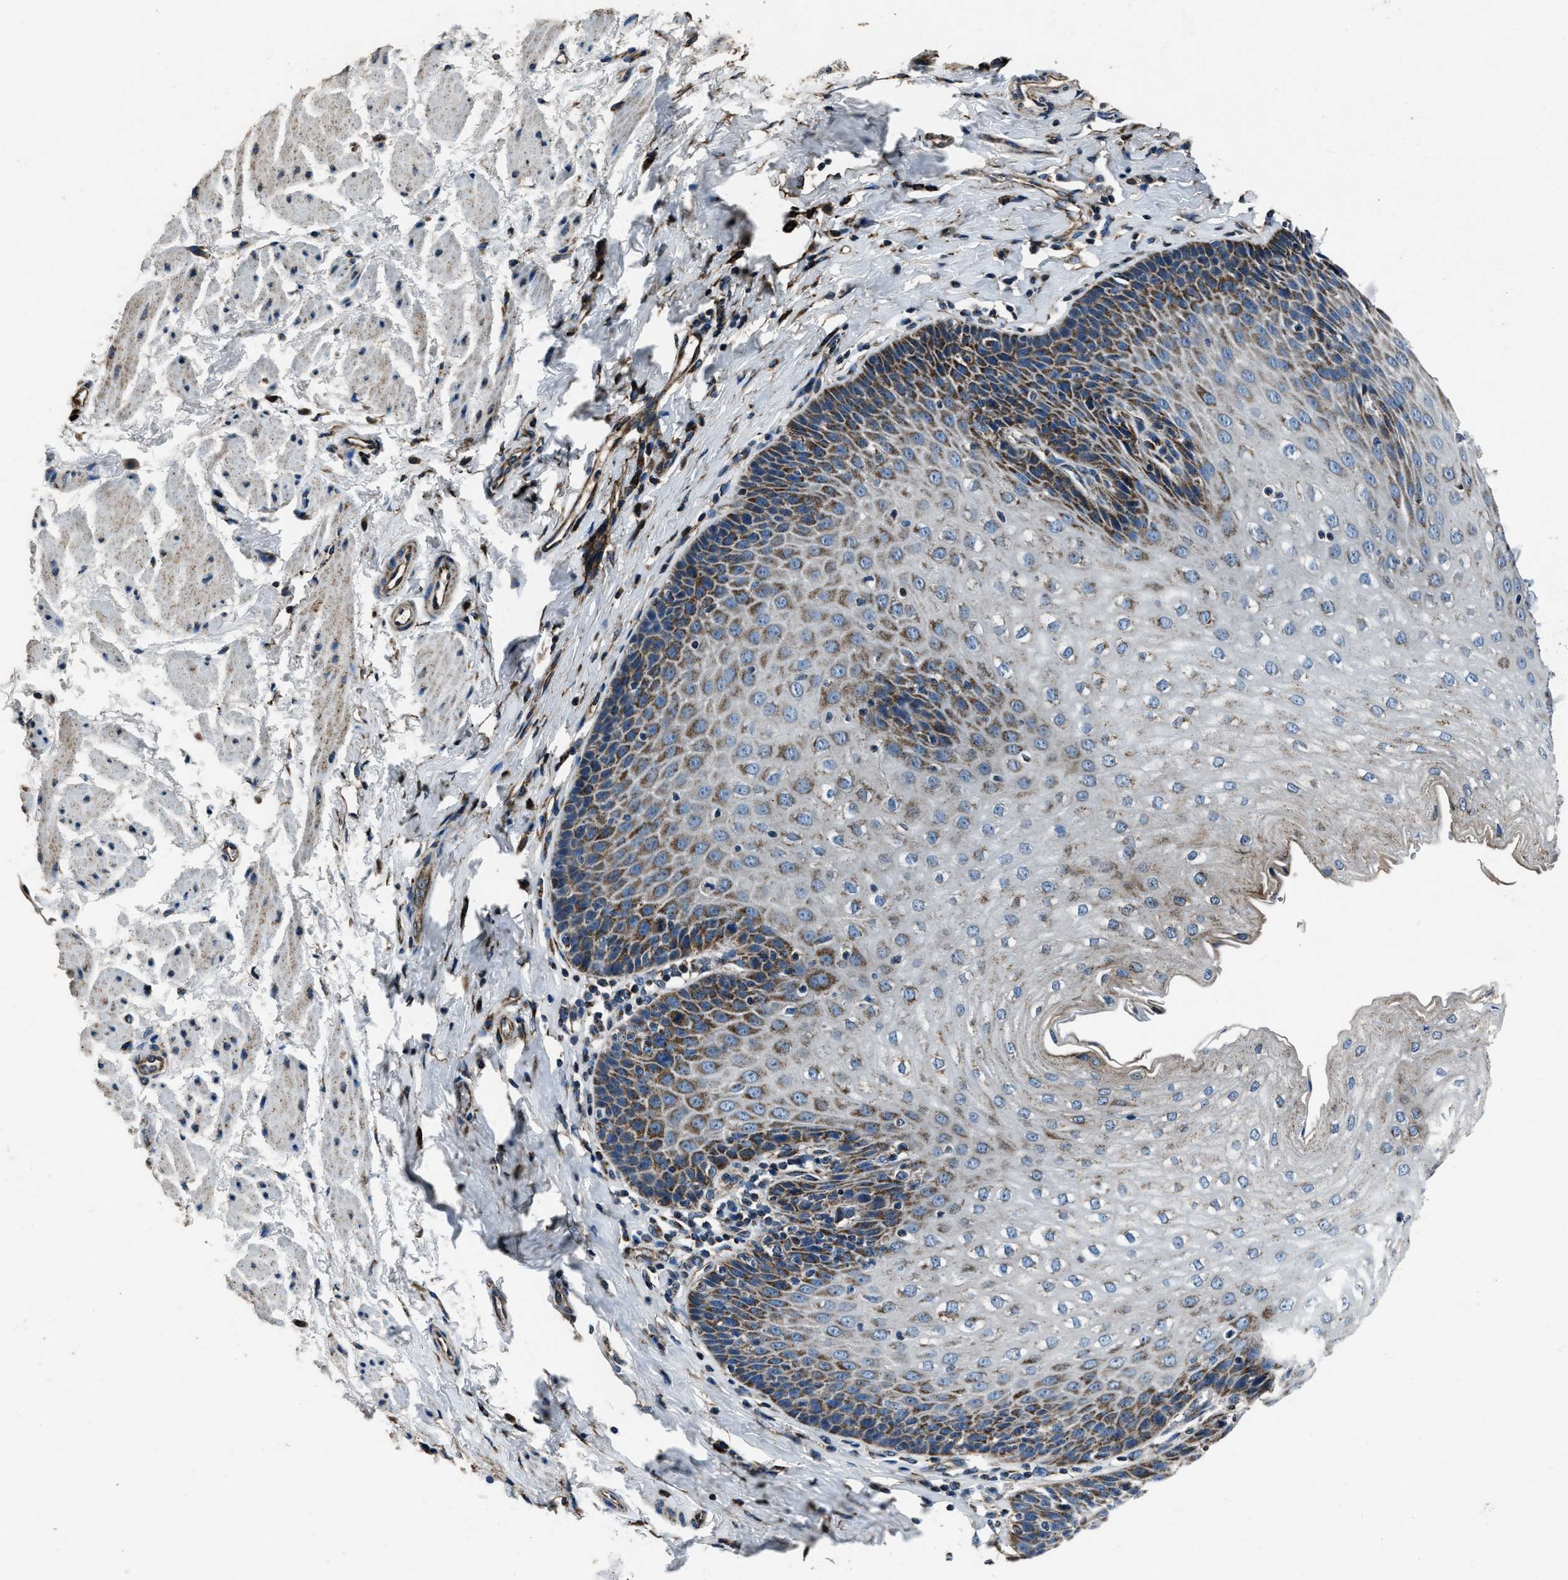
{"staining": {"intensity": "moderate", "quantity": "25%-75%", "location": "cytoplasmic/membranous"}, "tissue": "esophagus", "cell_type": "Squamous epithelial cells", "image_type": "normal", "snomed": [{"axis": "morphology", "description": "Normal tissue, NOS"}, {"axis": "topography", "description": "Esophagus"}], "caption": "Squamous epithelial cells reveal medium levels of moderate cytoplasmic/membranous expression in approximately 25%-75% of cells in benign esophagus.", "gene": "OGDH", "patient": {"sex": "female", "age": 61}}